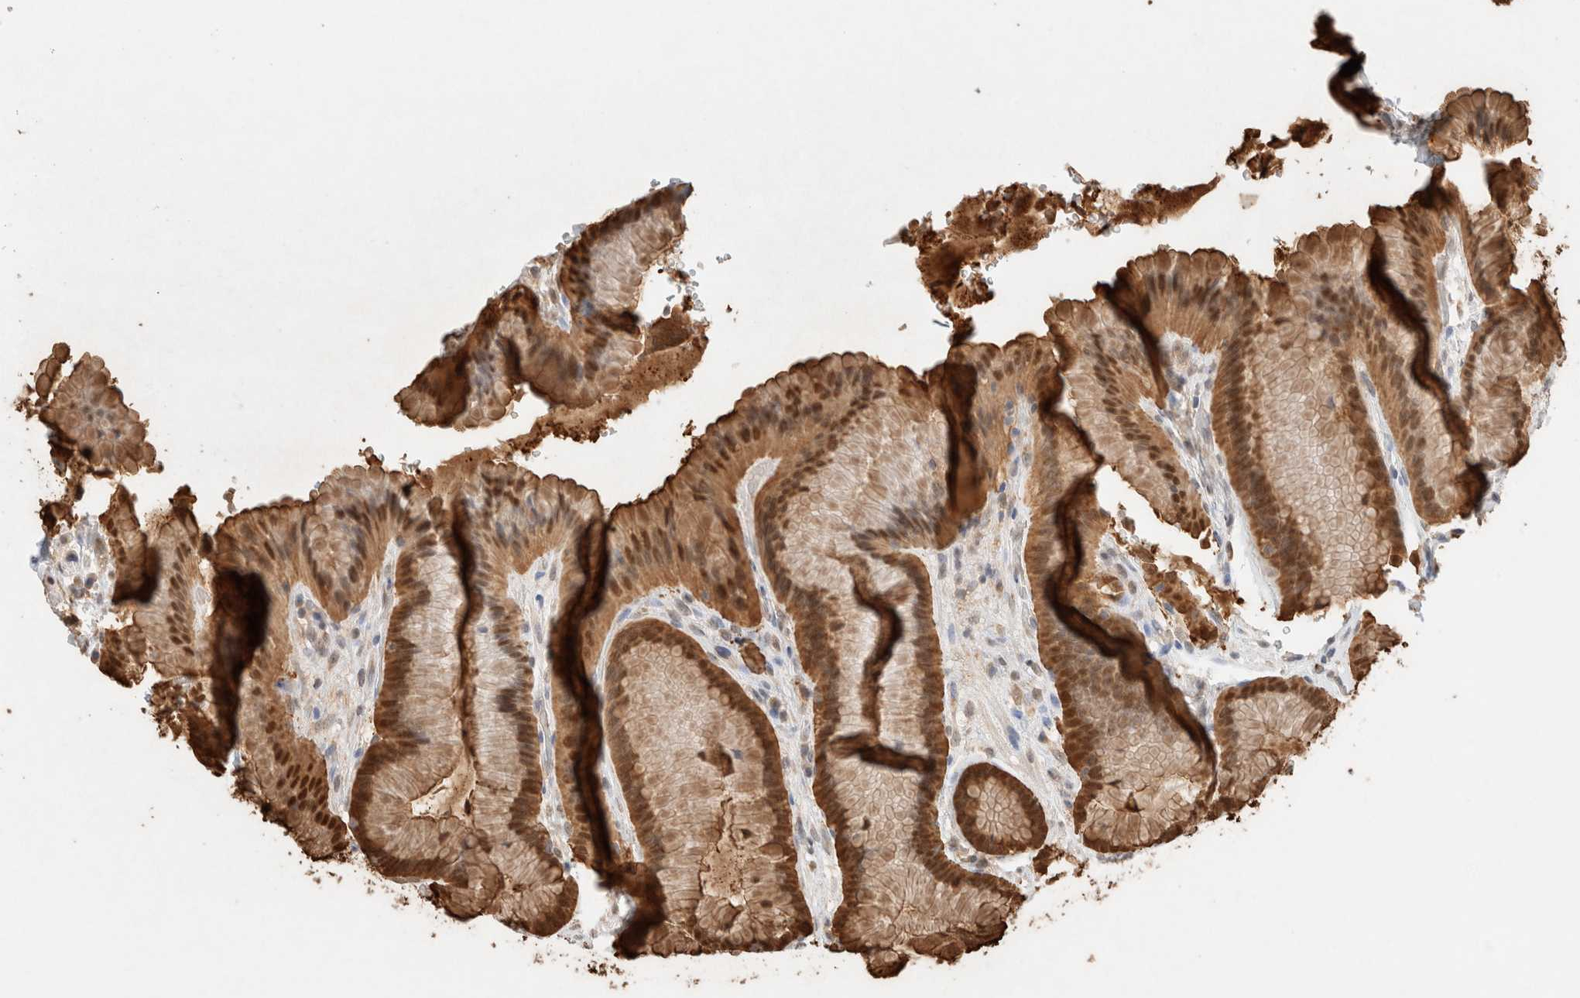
{"staining": {"intensity": "moderate", "quantity": ">75%", "location": "cytoplasmic/membranous,nuclear"}, "tissue": "stomach", "cell_type": "Glandular cells", "image_type": "normal", "snomed": [{"axis": "morphology", "description": "Normal tissue, NOS"}, {"axis": "topography", "description": "Stomach"}], "caption": "A medium amount of moderate cytoplasmic/membranous,nuclear expression is appreciated in about >75% of glandular cells in normal stomach. Using DAB (3,3'-diaminobenzidine) (brown) and hematoxylin (blue) stains, captured at high magnification using brightfield microscopy.", "gene": "CA13", "patient": {"sex": "male", "age": 42}}